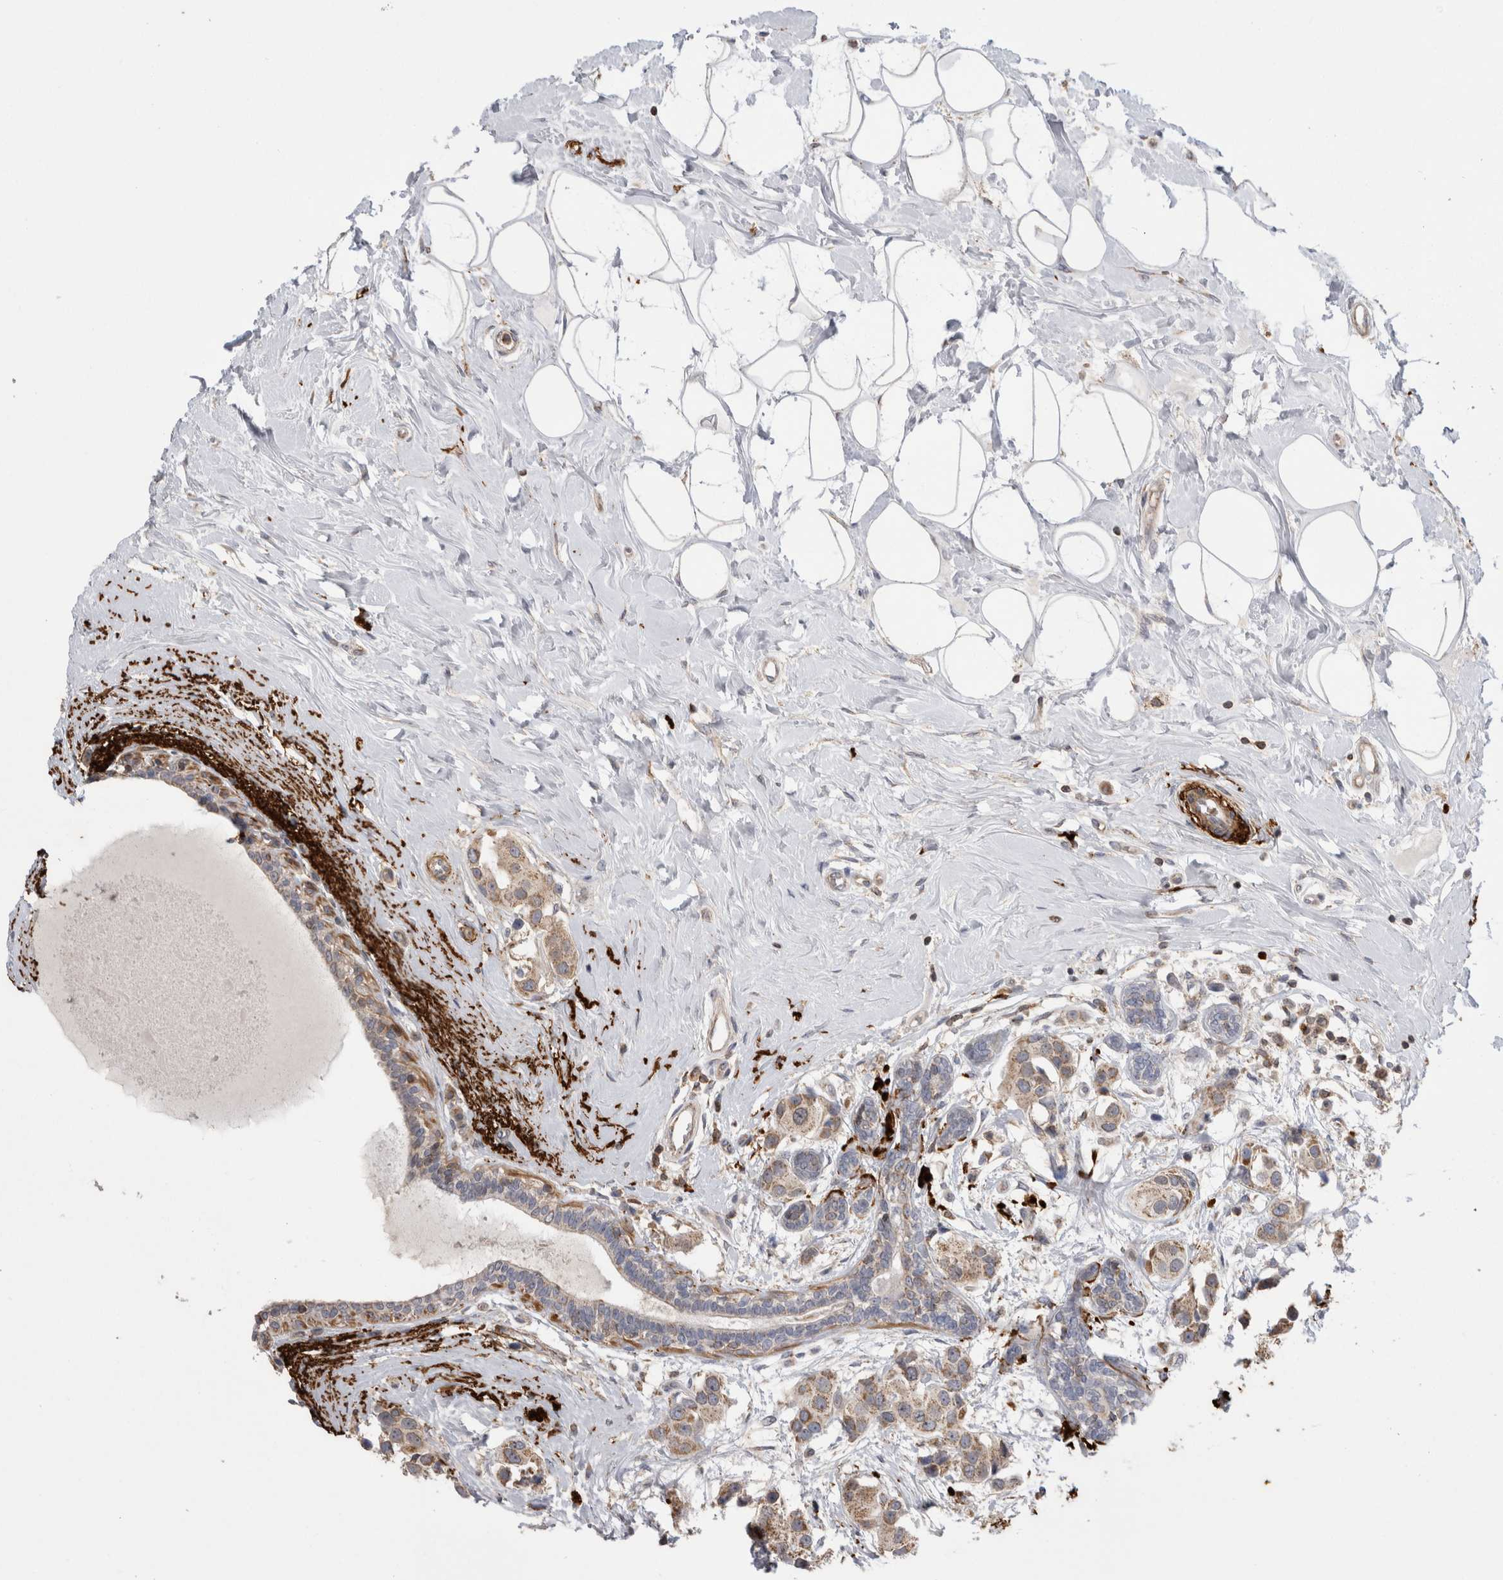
{"staining": {"intensity": "weak", "quantity": ">75%", "location": "cytoplasmic/membranous"}, "tissue": "breast cancer", "cell_type": "Tumor cells", "image_type": "cancer", "snomed": [{"axis": "morphology", "description": "Normal tissue, NOS"}, {"axis": "morphology", "description": "Duct carcinoma"}, {"axis": "topography", "description": "Breast"}], "caption": "Weak cytoplasmic/membranous expression is present in about >75% of tumor cells in breast intraductal carcinoma. The protein is stained brown, and the nuclei are stained in blue (DAB IHC with brightfield microscopy, high magnification).", "gene": "DARS2", "patient": {"sex": "female", "age": 39}}